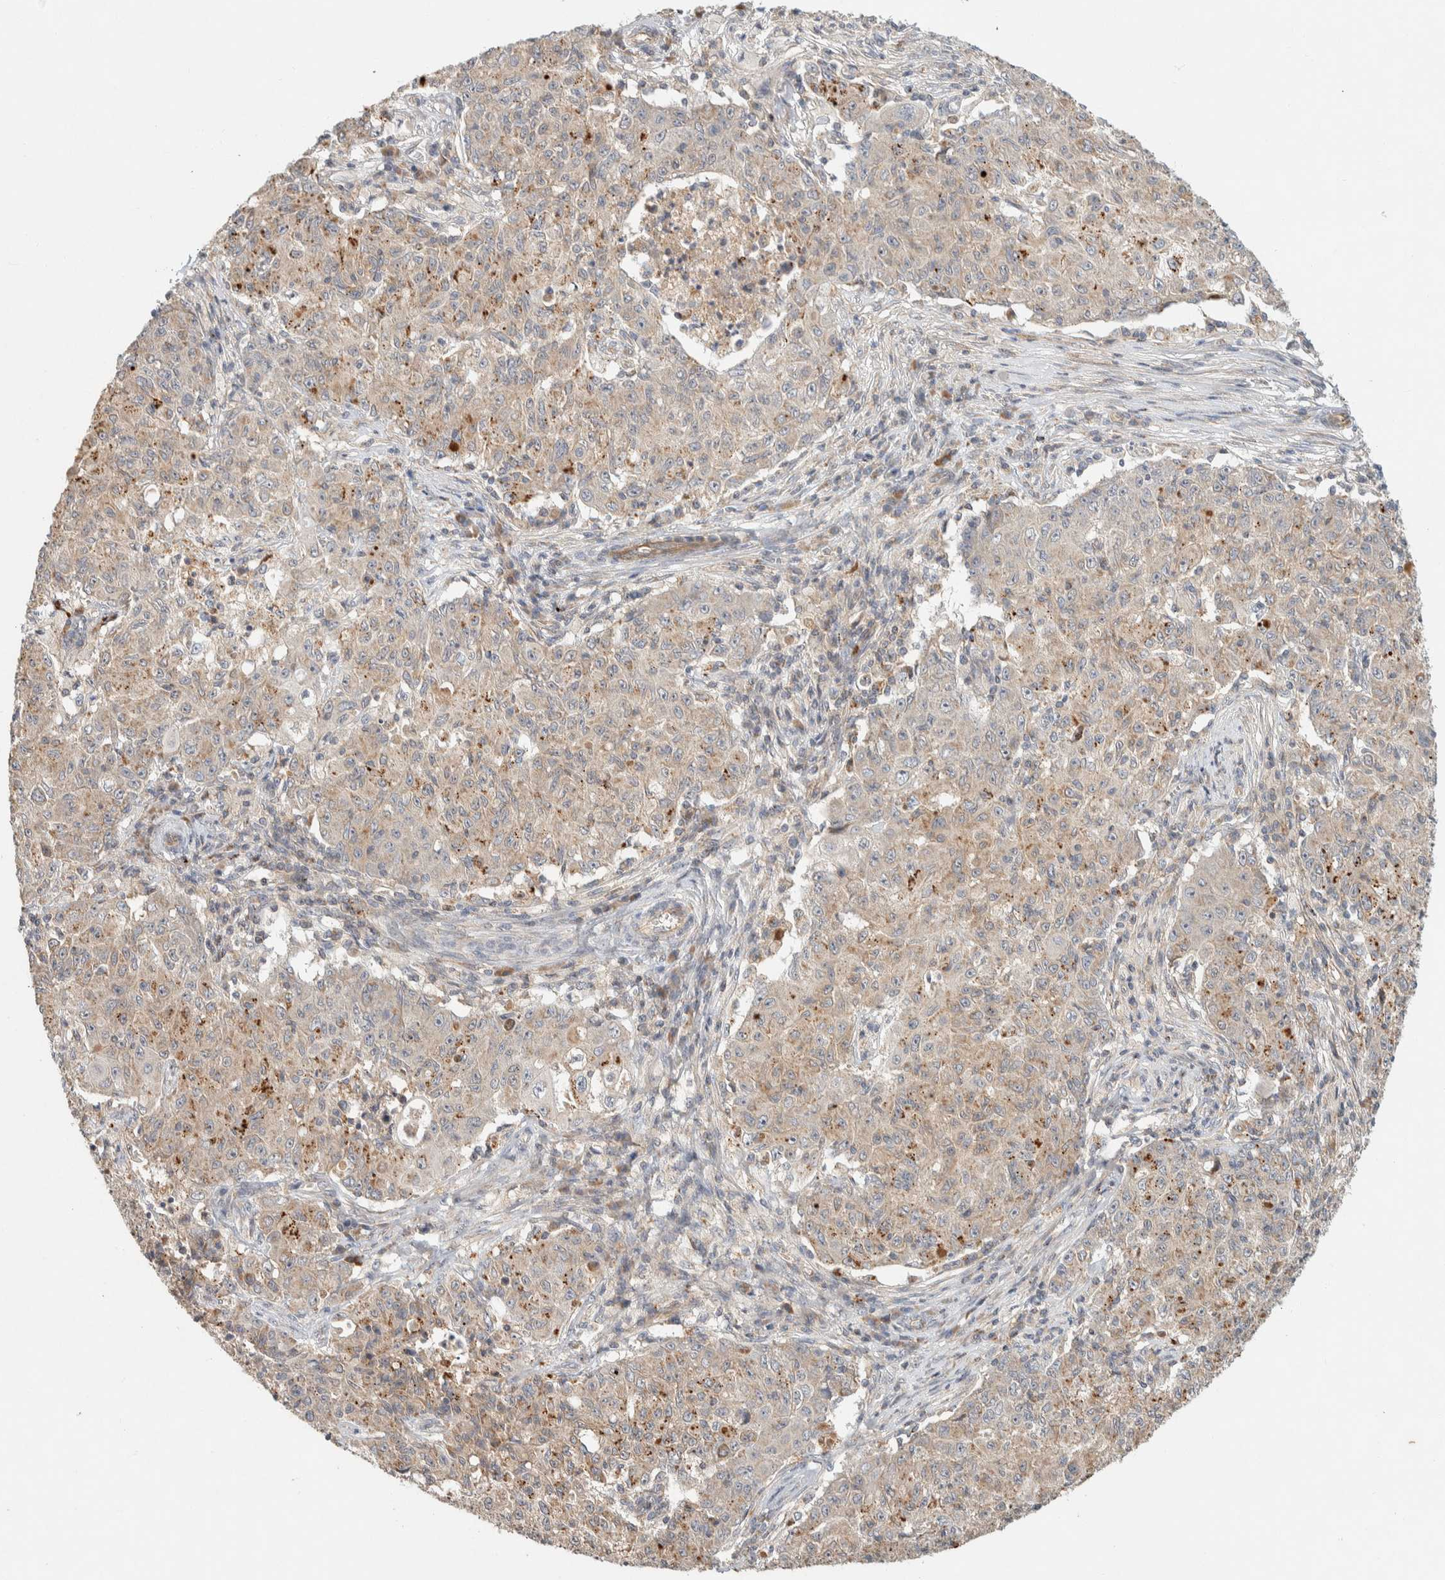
{"staining": {"intensity": "weak", "quantity": ">75%", "location": "cytoplasmic/membranous"}, "tissue": "ovarian cancer", "cell_type": "Tumor cells", "image_type": "cancer", "snomed": [{"axis": "morphology", "description": "Carcinoma, endometroid"}, {"axis": "topography", "description": "Ovary"}], "caption": "Protein staining by immunohistochemistry reveals weak cytoplasmic/membranous expression in approximately >75% of tumor cells in ovarian endometroid carcinoma.", "gene": "KIF9", "patient": {"sex": "female", "age": 42}}